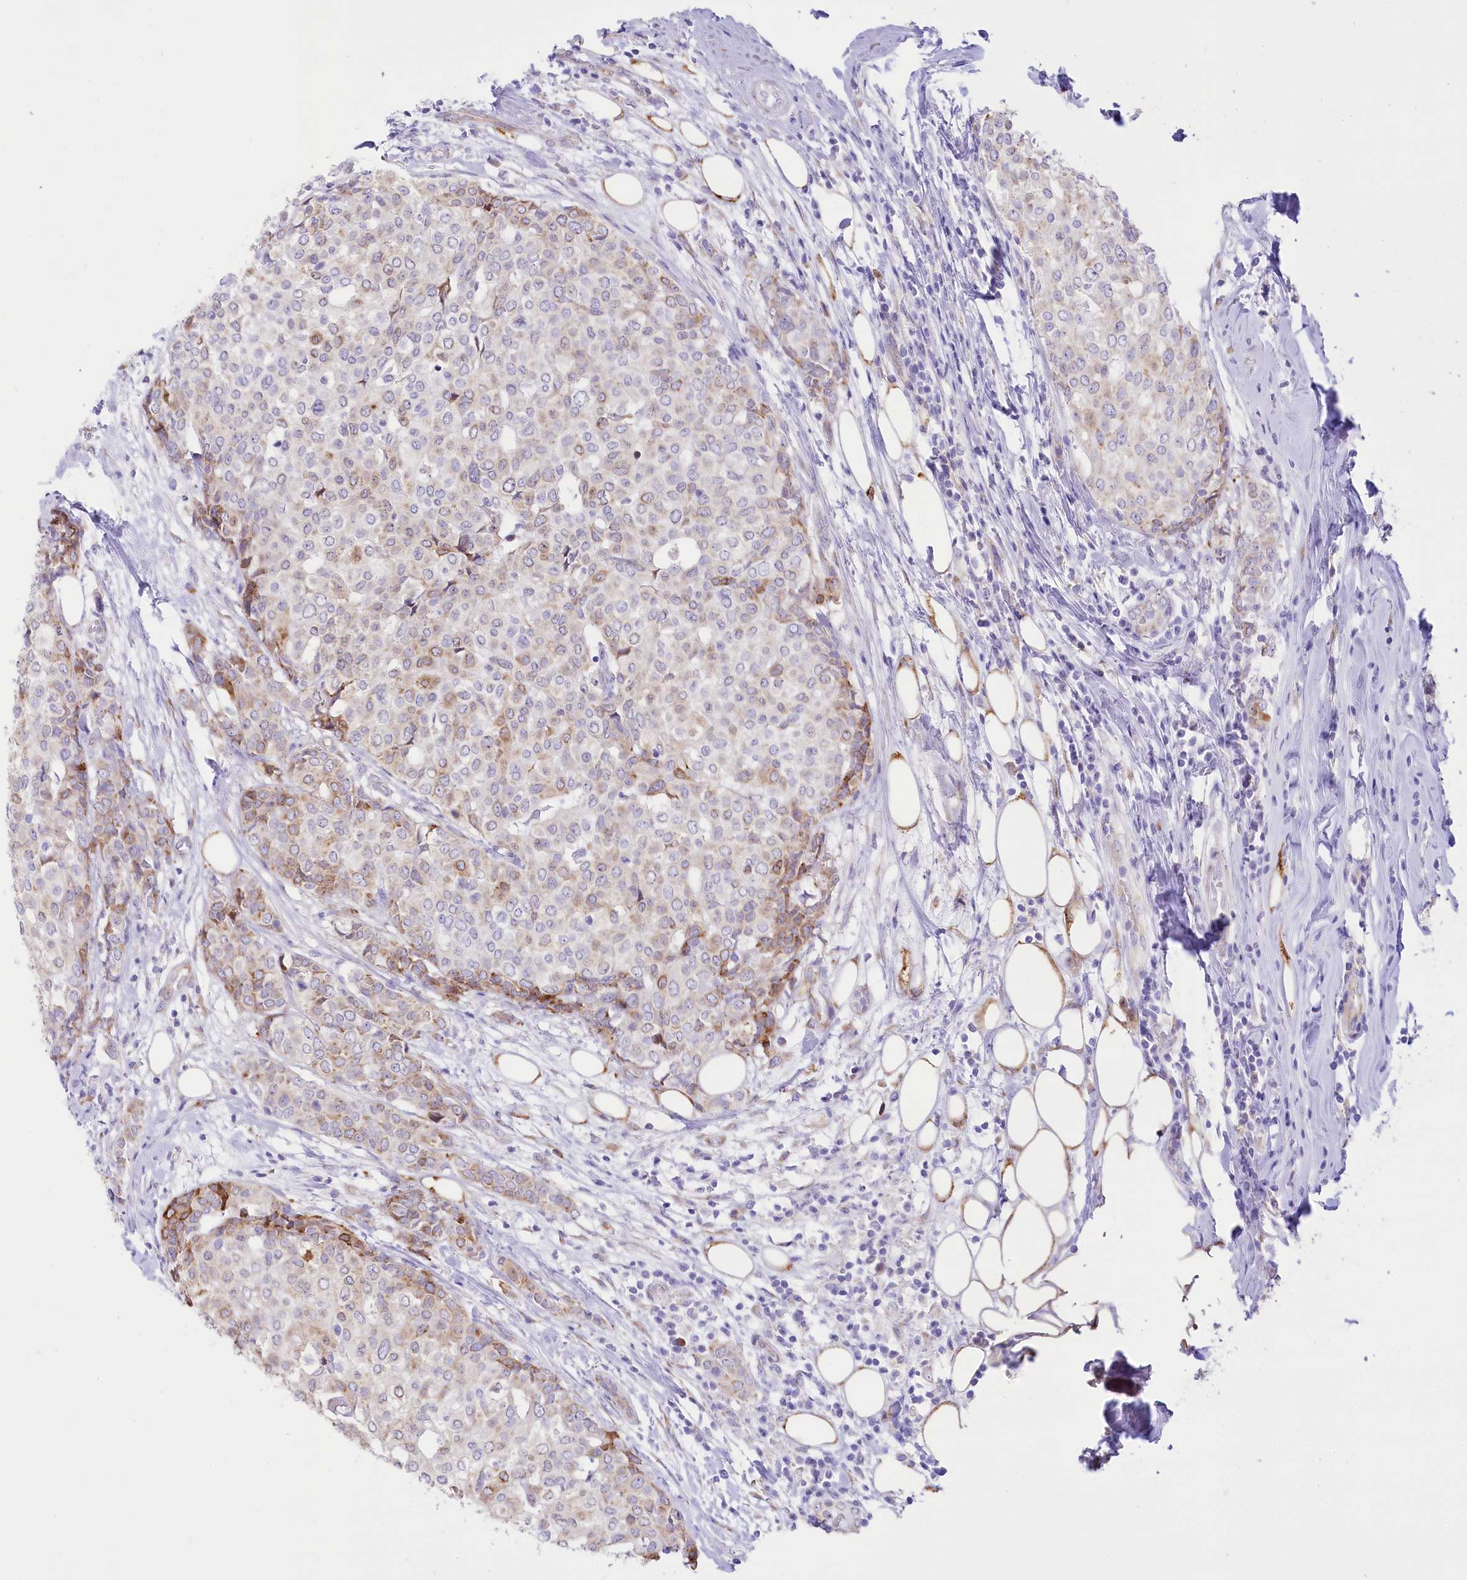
{"staining": {"intensity": "moderate", "quantity": "<25%", "location": "cytoplasmic/membranous"}, "tissue": "breast cancer", "cell_type": "Tumor cells", "image_type": "cancer", "snomed": [{"axis": "morphology", "description": "Lobular carcinoma"}, {"axis": "topography", "description": "Breast"}], "caption": "Tumor cells display low levels of moderate cytoplasmic/membranous staining in about <25% of cells in lobular carcinoma (breast).", "gene": "STT3B", "patient": {"sex": "female", "age": 51}}